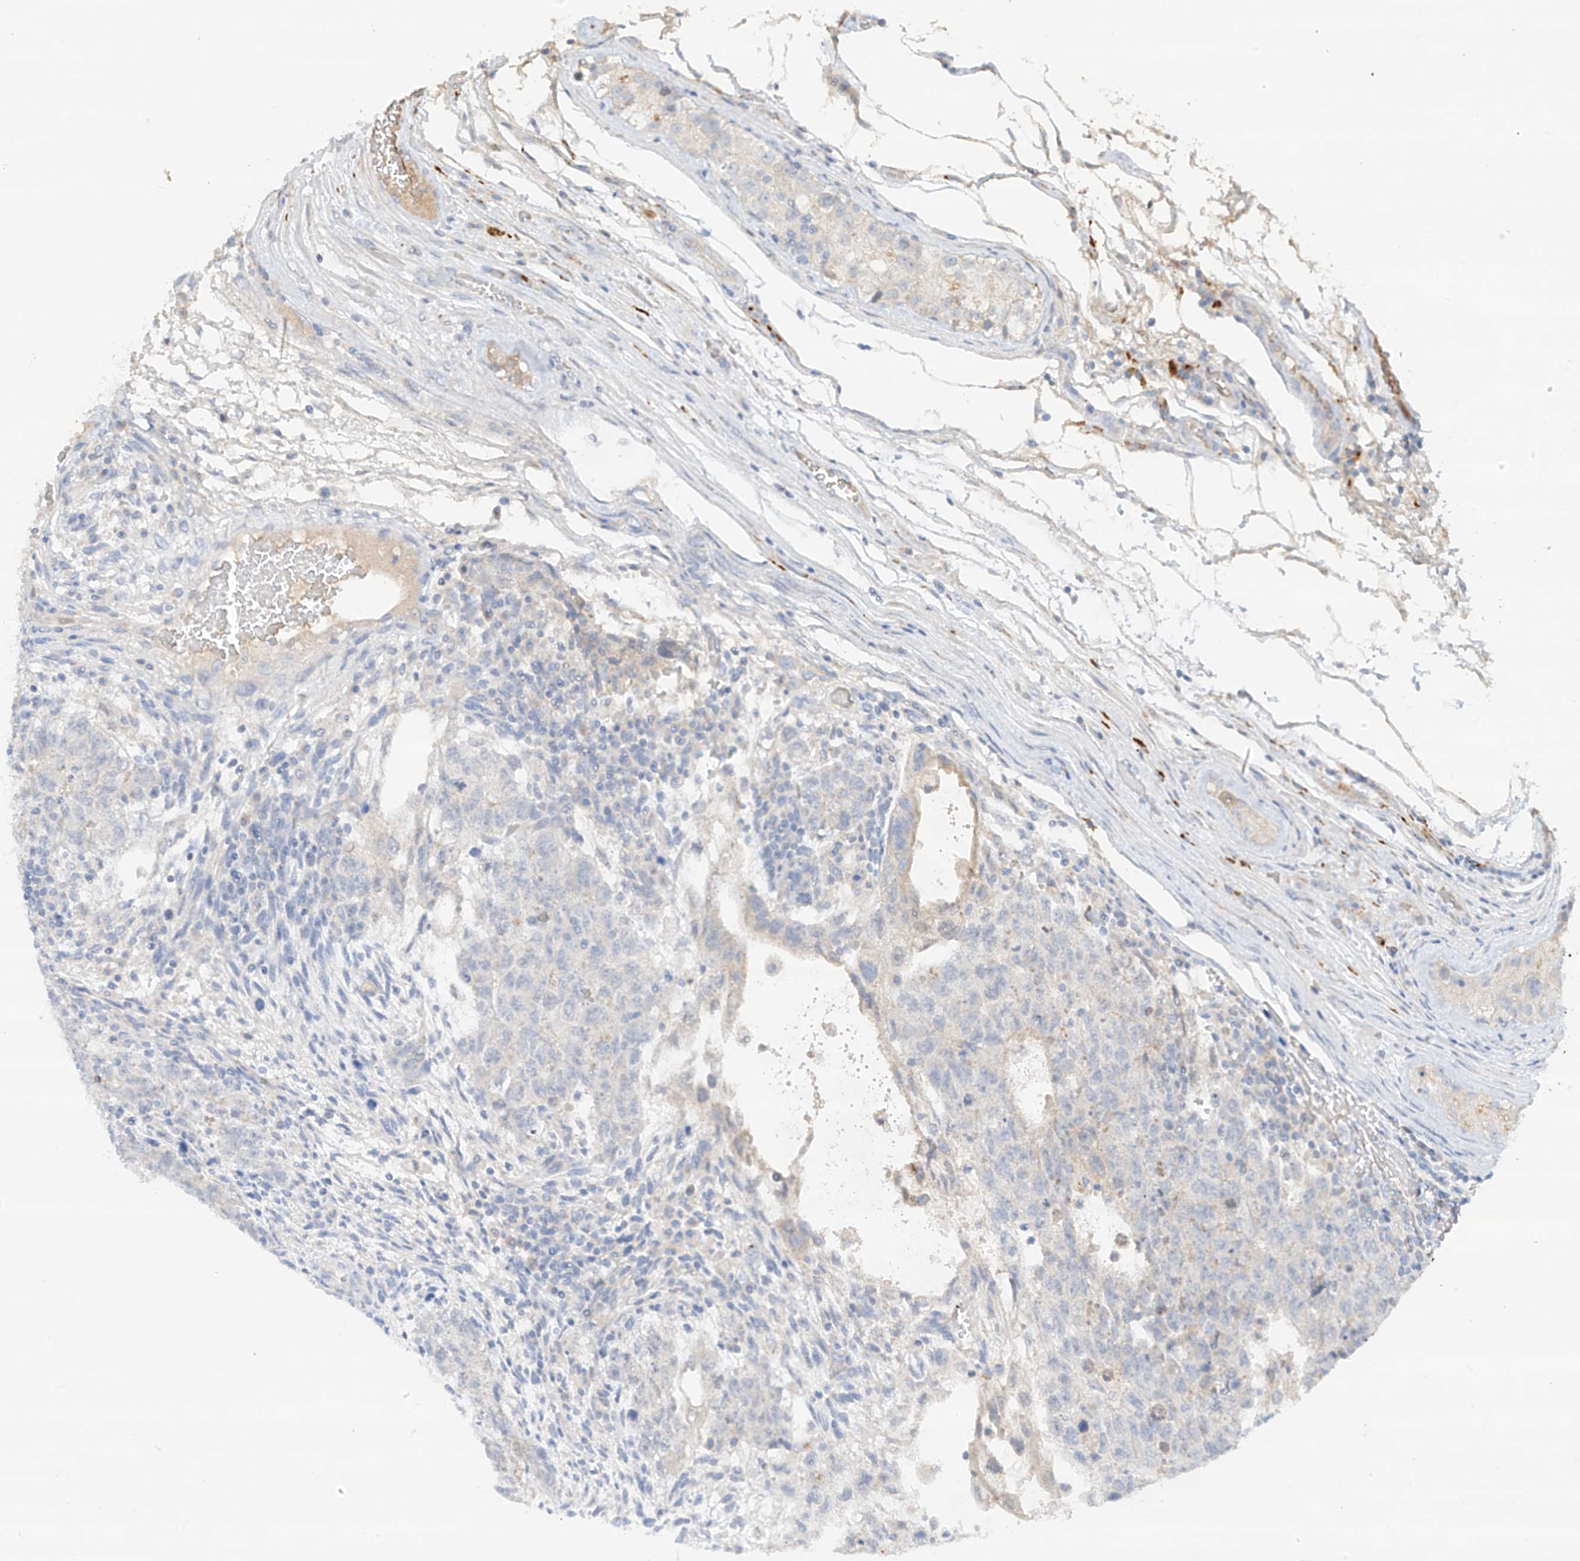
{"staining": {"intensity": "negative", "quantity": "none", "location": "none"}, "tissue": "testis cancer", "cell_type": "Tumor cells", "image_type": "cancer", "snomed": [{"axis": "morphology", "description": "Normal tissue, NOS"}, {"axis": "morphology", "description": "Carcinoma, Embryonal, NOS"}, {"axis": "topography", "description": "Testis"}], "caption": "Immunohistochemical staining of embryonal carcinoma (testis) displays no significant staining in tumor cells. Nuclei are stained in blue.", "gene": "CAPN13", "patient": {"sex": "male", "age": 36}}